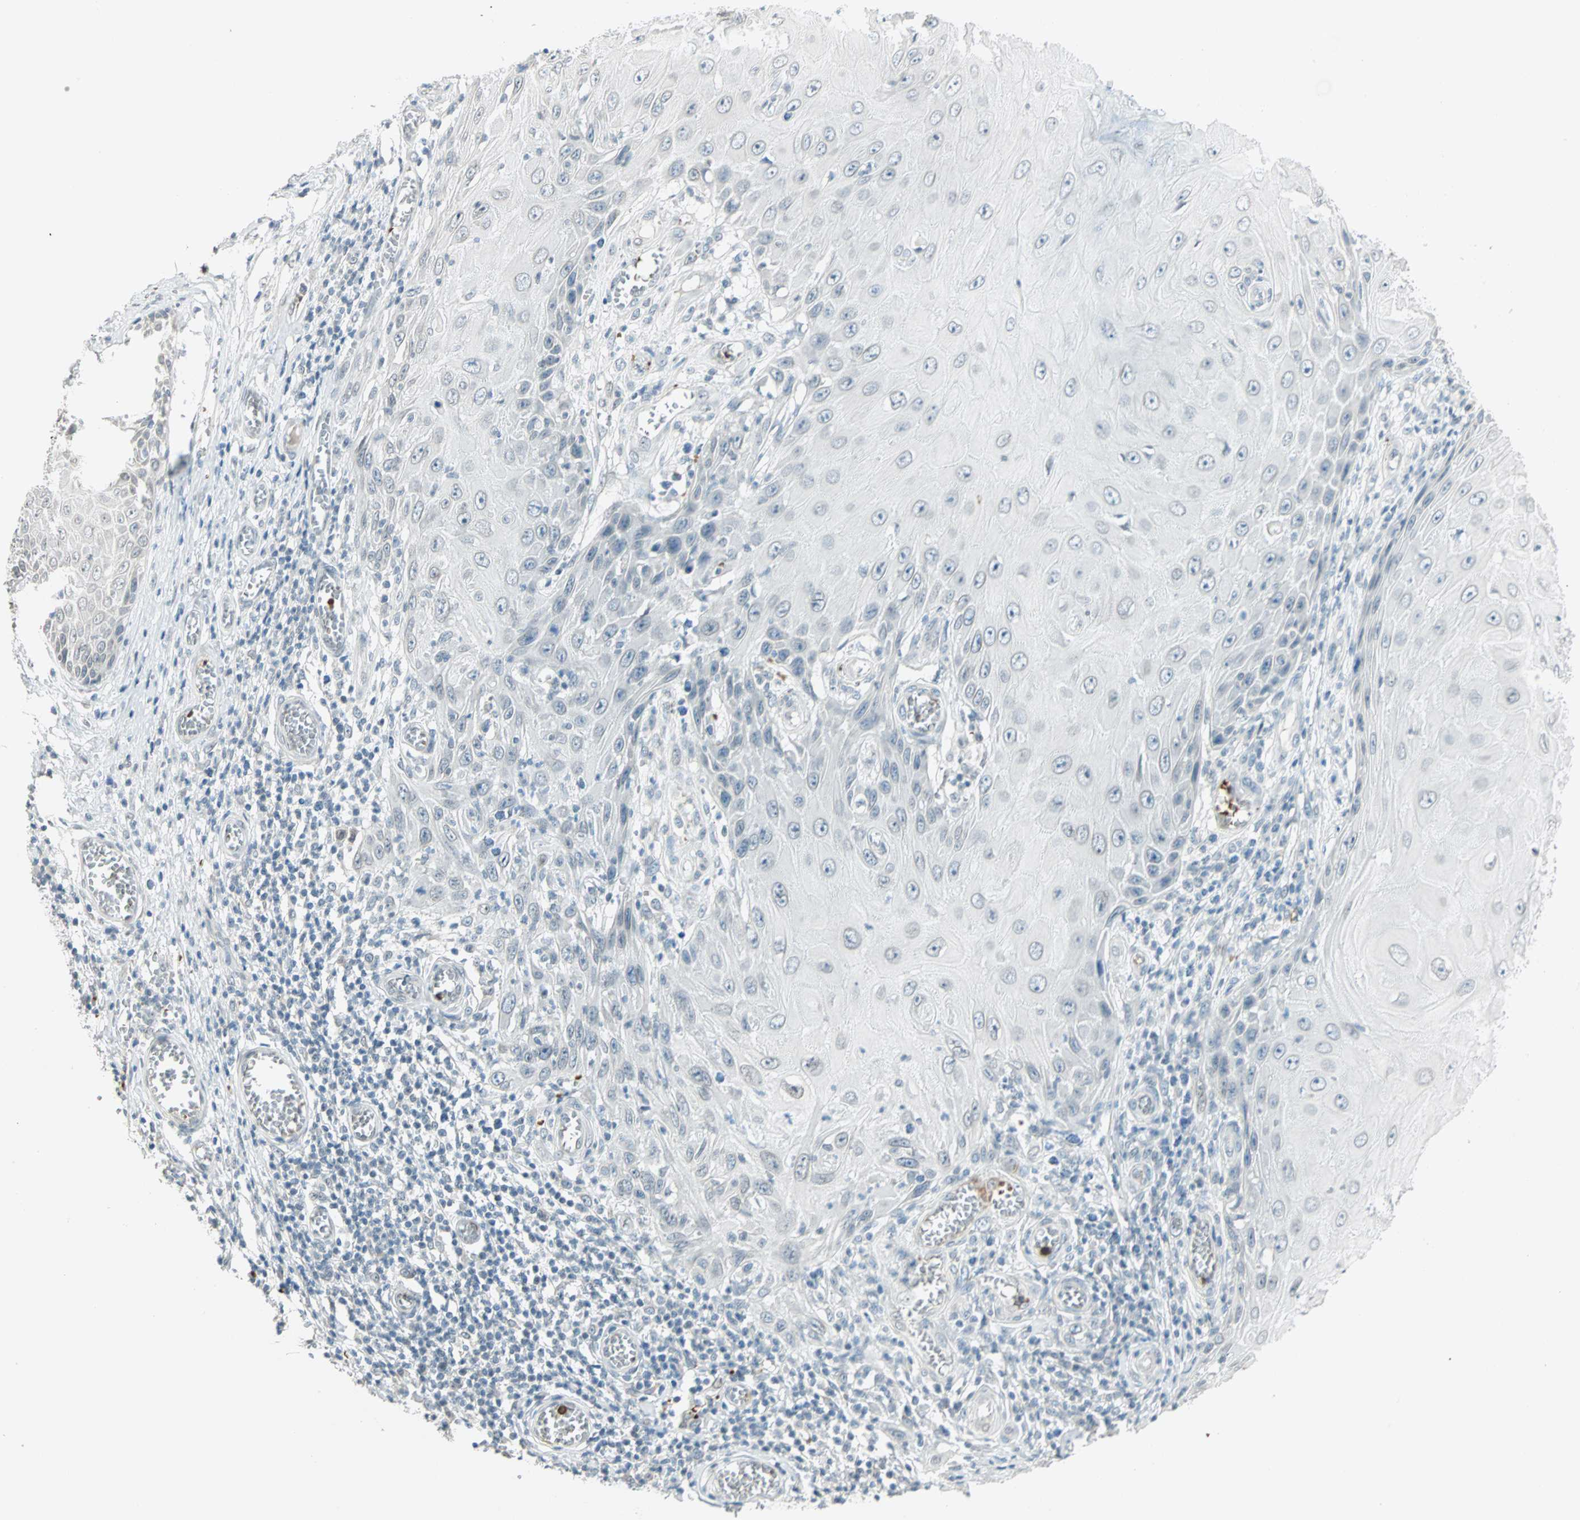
{"staining": {"intensity": "negative", "quantity": "none", "location": "none"}, "tissue": "skin cancer", "cell_type": "Tumor cells", "image_type": "cancer", "snomed": [{"axis": "morphology", "description": "Squamous cell carcinoma, NOS"}, {"axis": "topography", "description": "Skin"}], "caption": "Squamous cell carcinoma (skin) was stained to show a protein in brown. There is no significant expression in tumor cells.", "gene": "BCAN", "patient": {"sex": "female", "age": 73}}